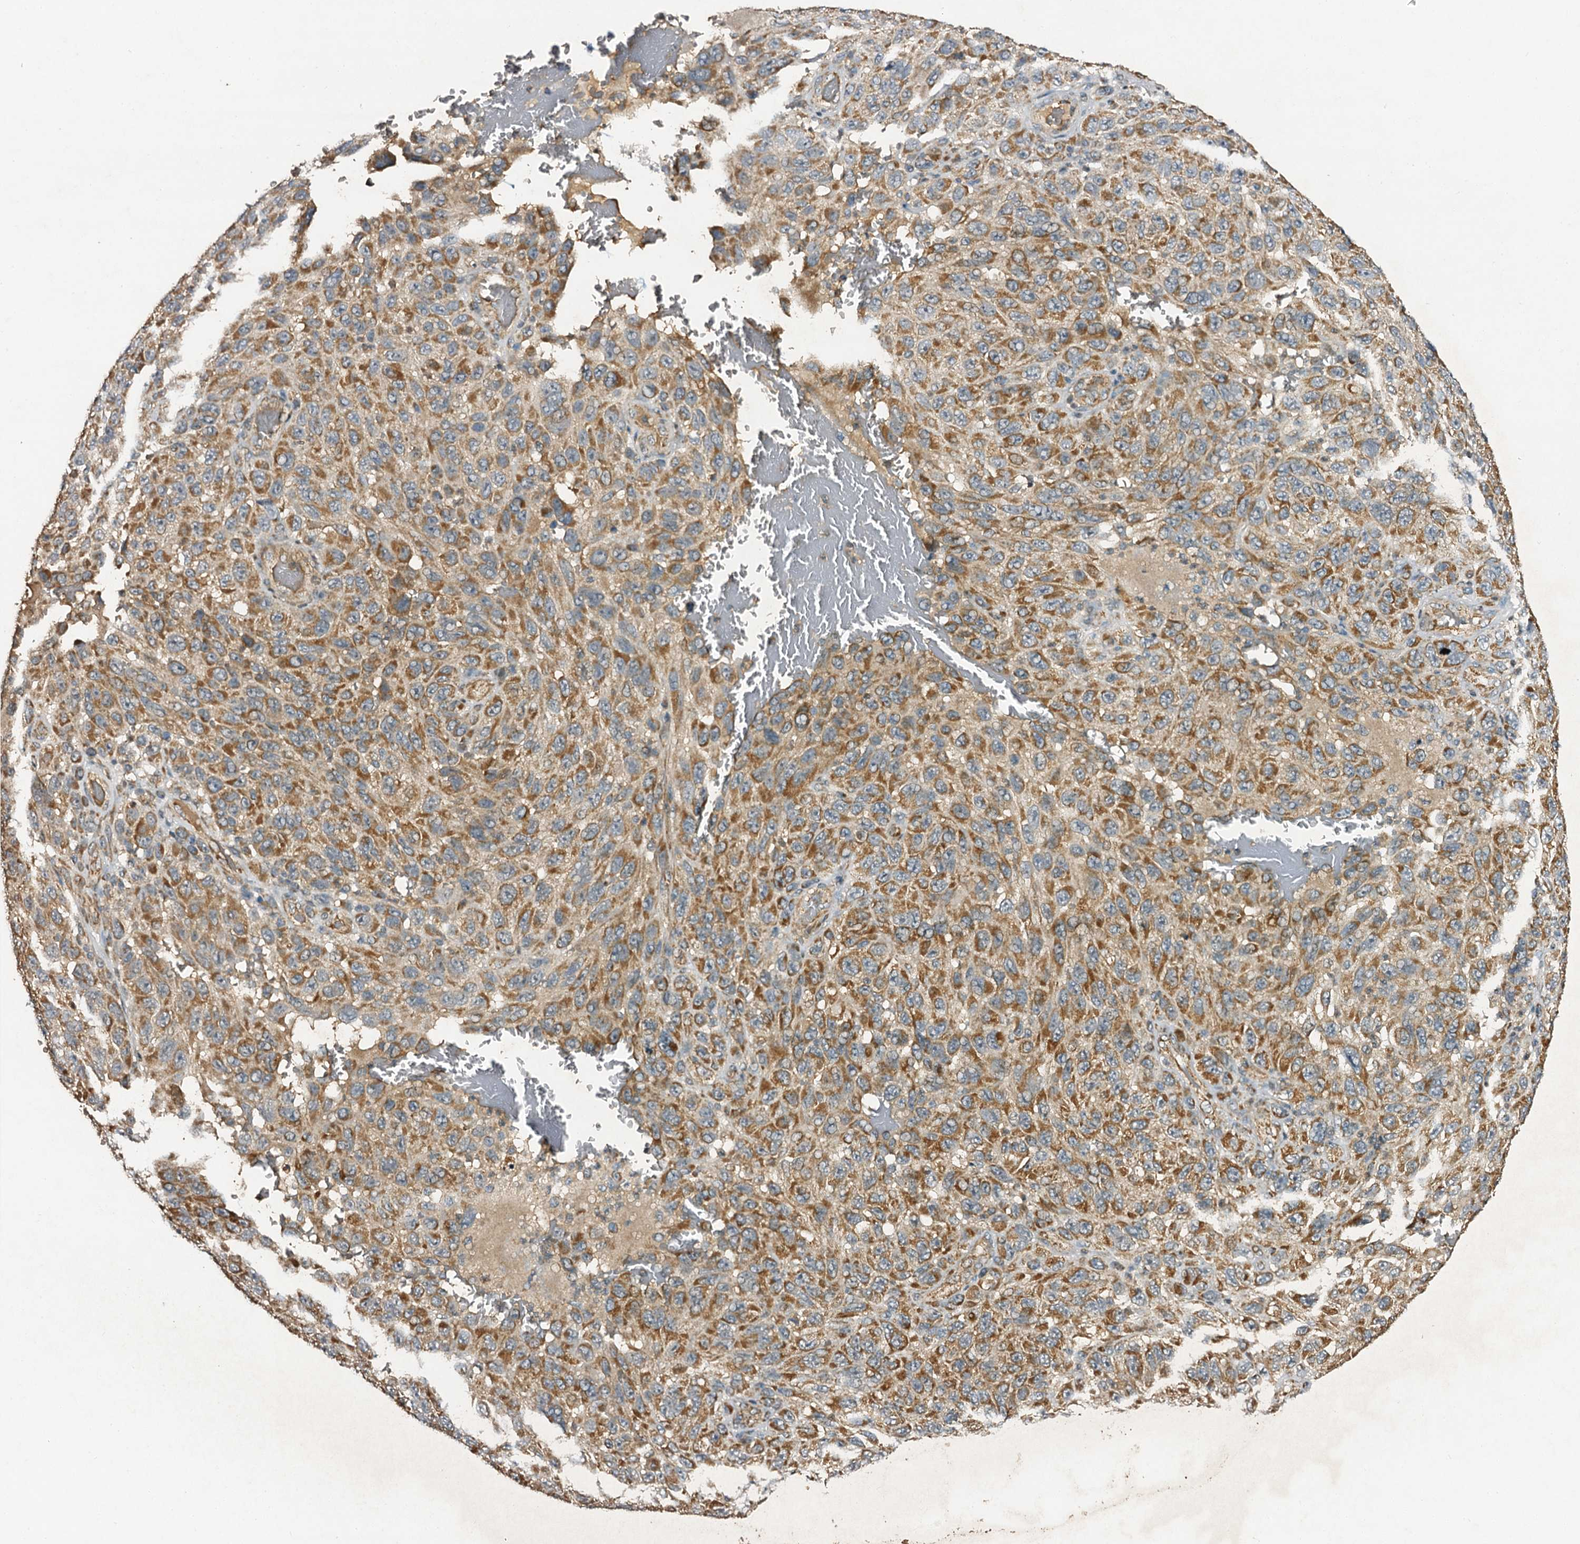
{"staining": {"intensity": "moderate", "quantity": ">75%", "location": "cytoplasmic/membranous"}, "tissue": "melanoma", "cell_type": "Tumor cells", "image_type": "cancer", "snomed": [{"axis": "morphology", "description": "Normal tissue, NOS"}, {"axis": "morphology", "description": "Malignant melanoma, NOS"}, {"axis": "topography", "description": "Skin"}], "caption": "There is medium levels of moderate cytoplasmic/membranous positivity in tumor cells of melanoma, as demonstrated by immunohistochemical staining (brown color).", "gene": "NDUFA13", "patient": {"sex": "female", "age": 96}}